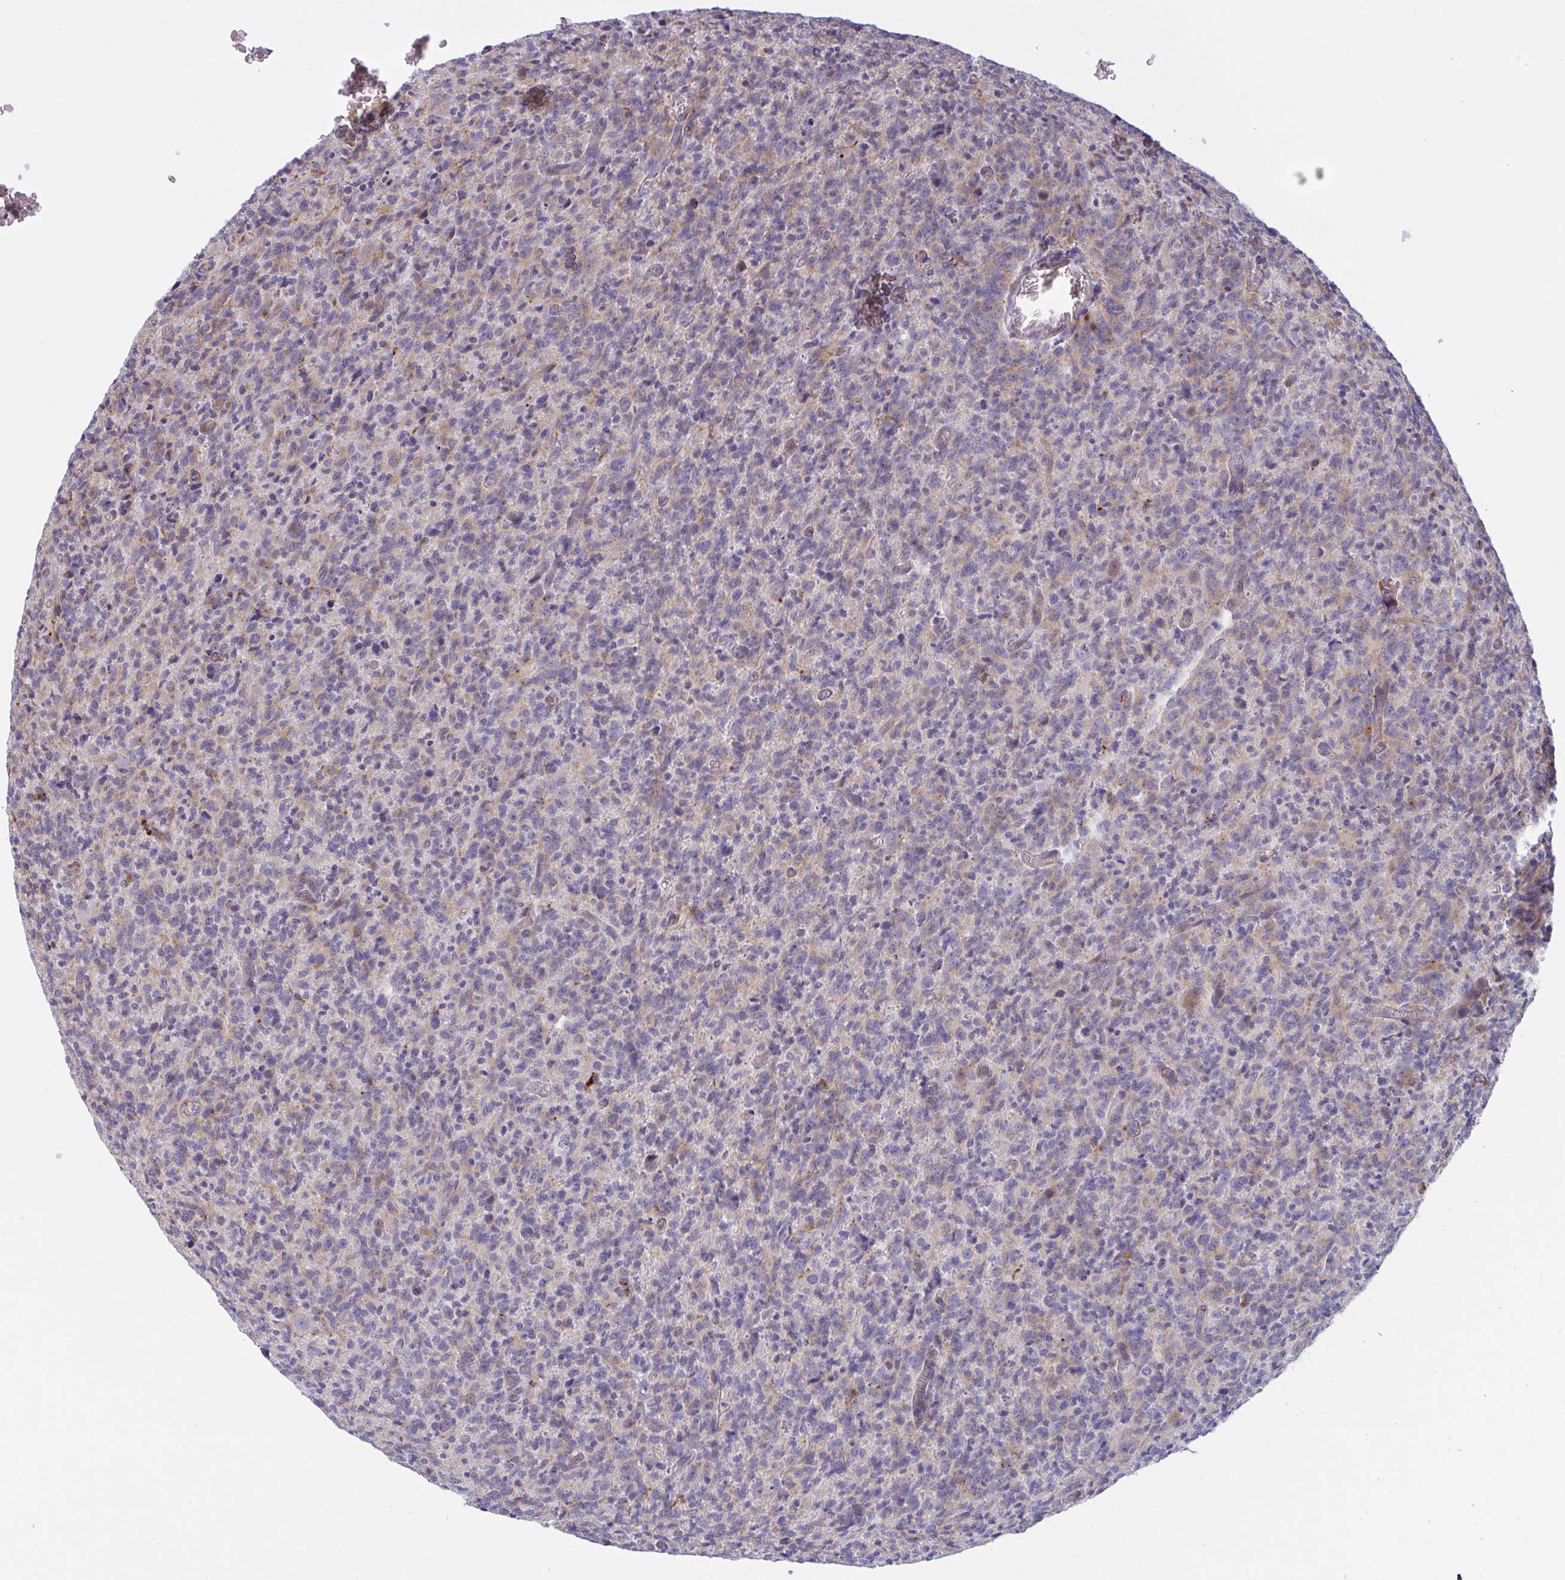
{"staining": {"intensity": "weak", "quantity": "<25%", "location": "cytoplasmic/membranous"}, "tissue": "glioma", "cell_type": "Tumor cells", "image_type": "cancer", "snomed": [{"axis": "morphology", "description": "Glioma, malignant, High grade"}, {"axis": "topography", "description": "Brain"}], "caption": "This is a photomicrograph of immunohistochemistry staining of malignant high-grade glioma, which shows no staining in tumor cells.", "gene": "DCBLD1", "patient": {"sex": "male", "age": 76}}